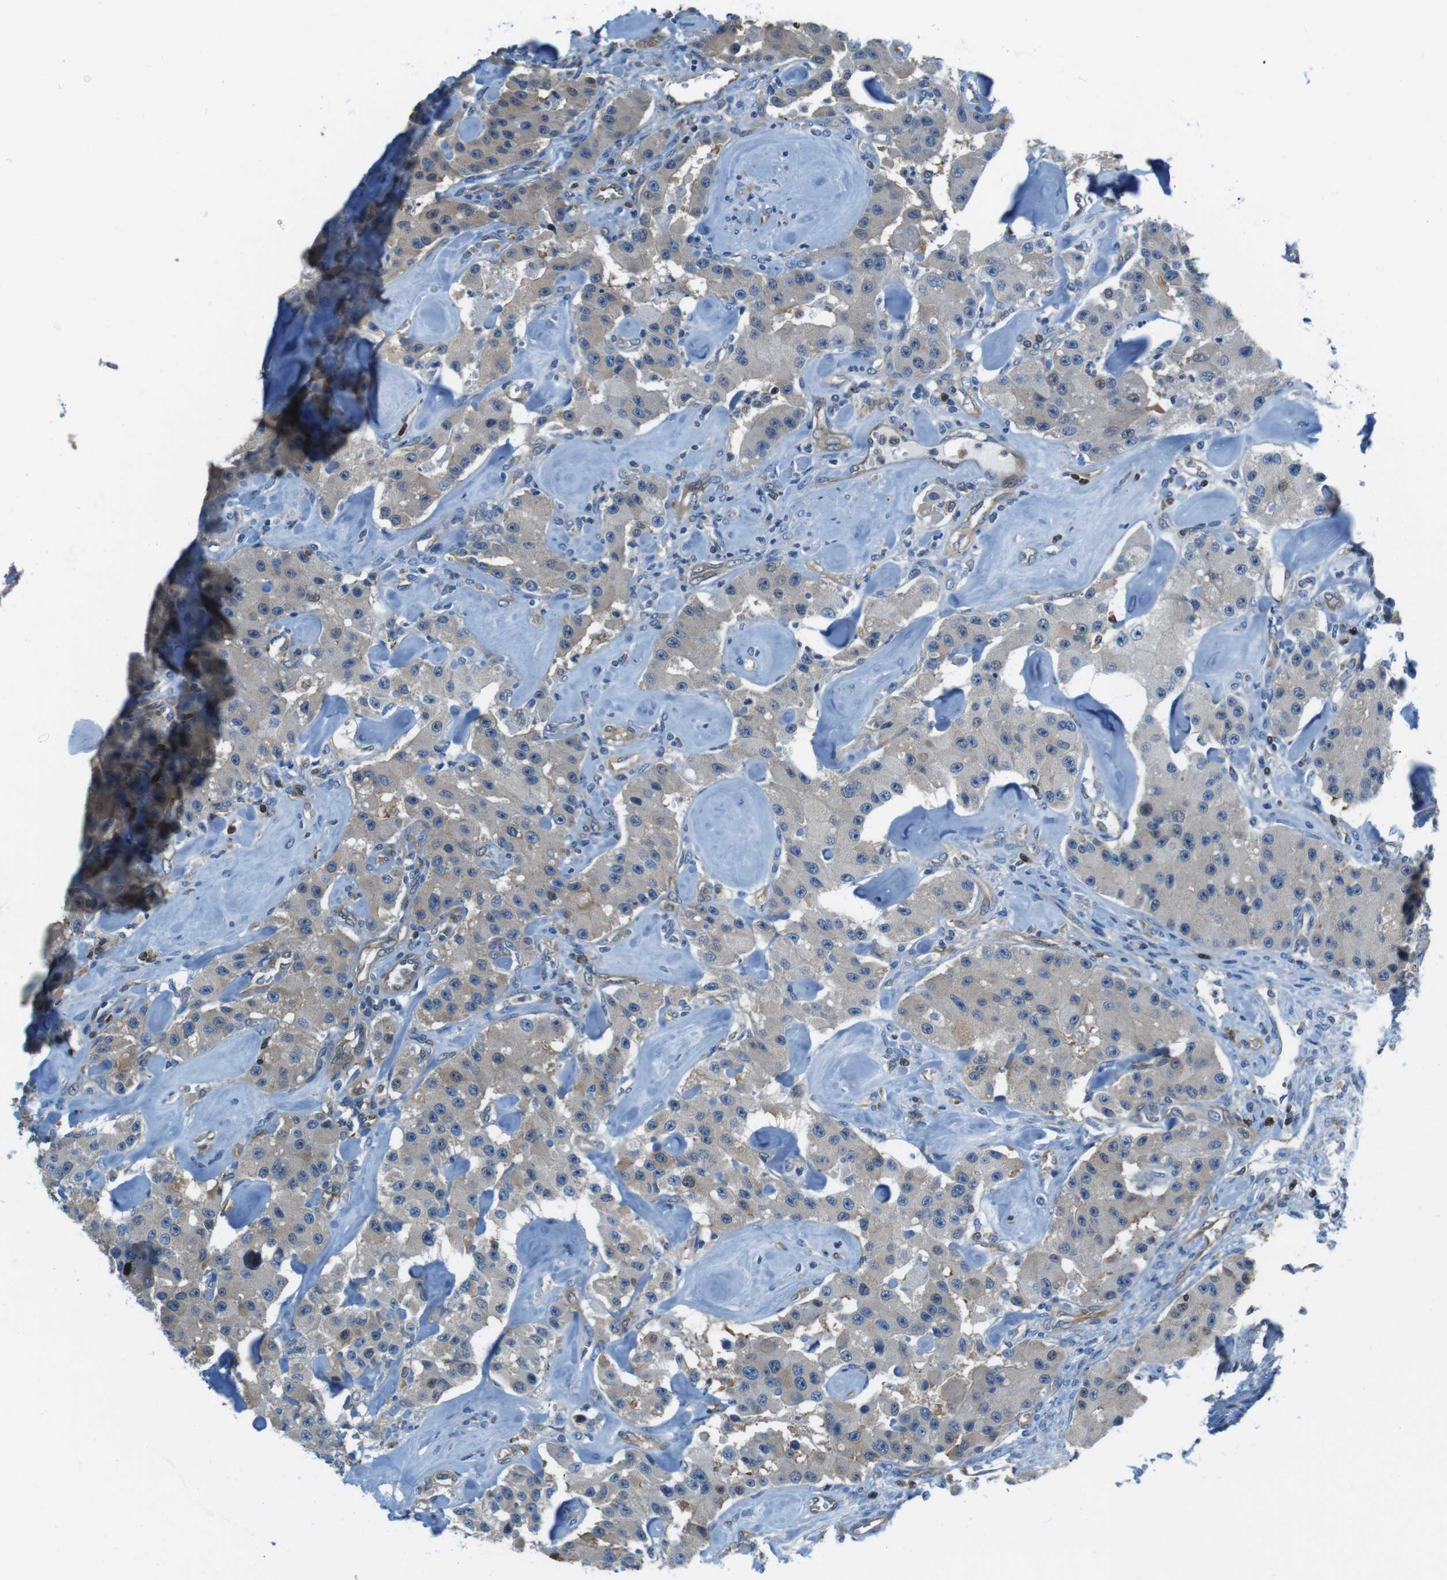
{"staining": {"intensity": "weak", "quantity": "25%-75%", "location": "cytoplasmic/membranous"}, "tissue": "carcinoid", "cell_type": "Tumor cells", "image_type": "cancer", "snomed": [{"axis": "morphology", "description": "Carcinoid, malignant, NOS"}, {"axis": "topography", "description": "Pancreas"}], "caption": "There is low levels of weak cytoplasmic/membranous expression in tumor cells of carcinoid, as demonstrated by immunohistochemical staining (brown color).", "gene": "TES", "patient": {"sex": "male", "age": 41}}